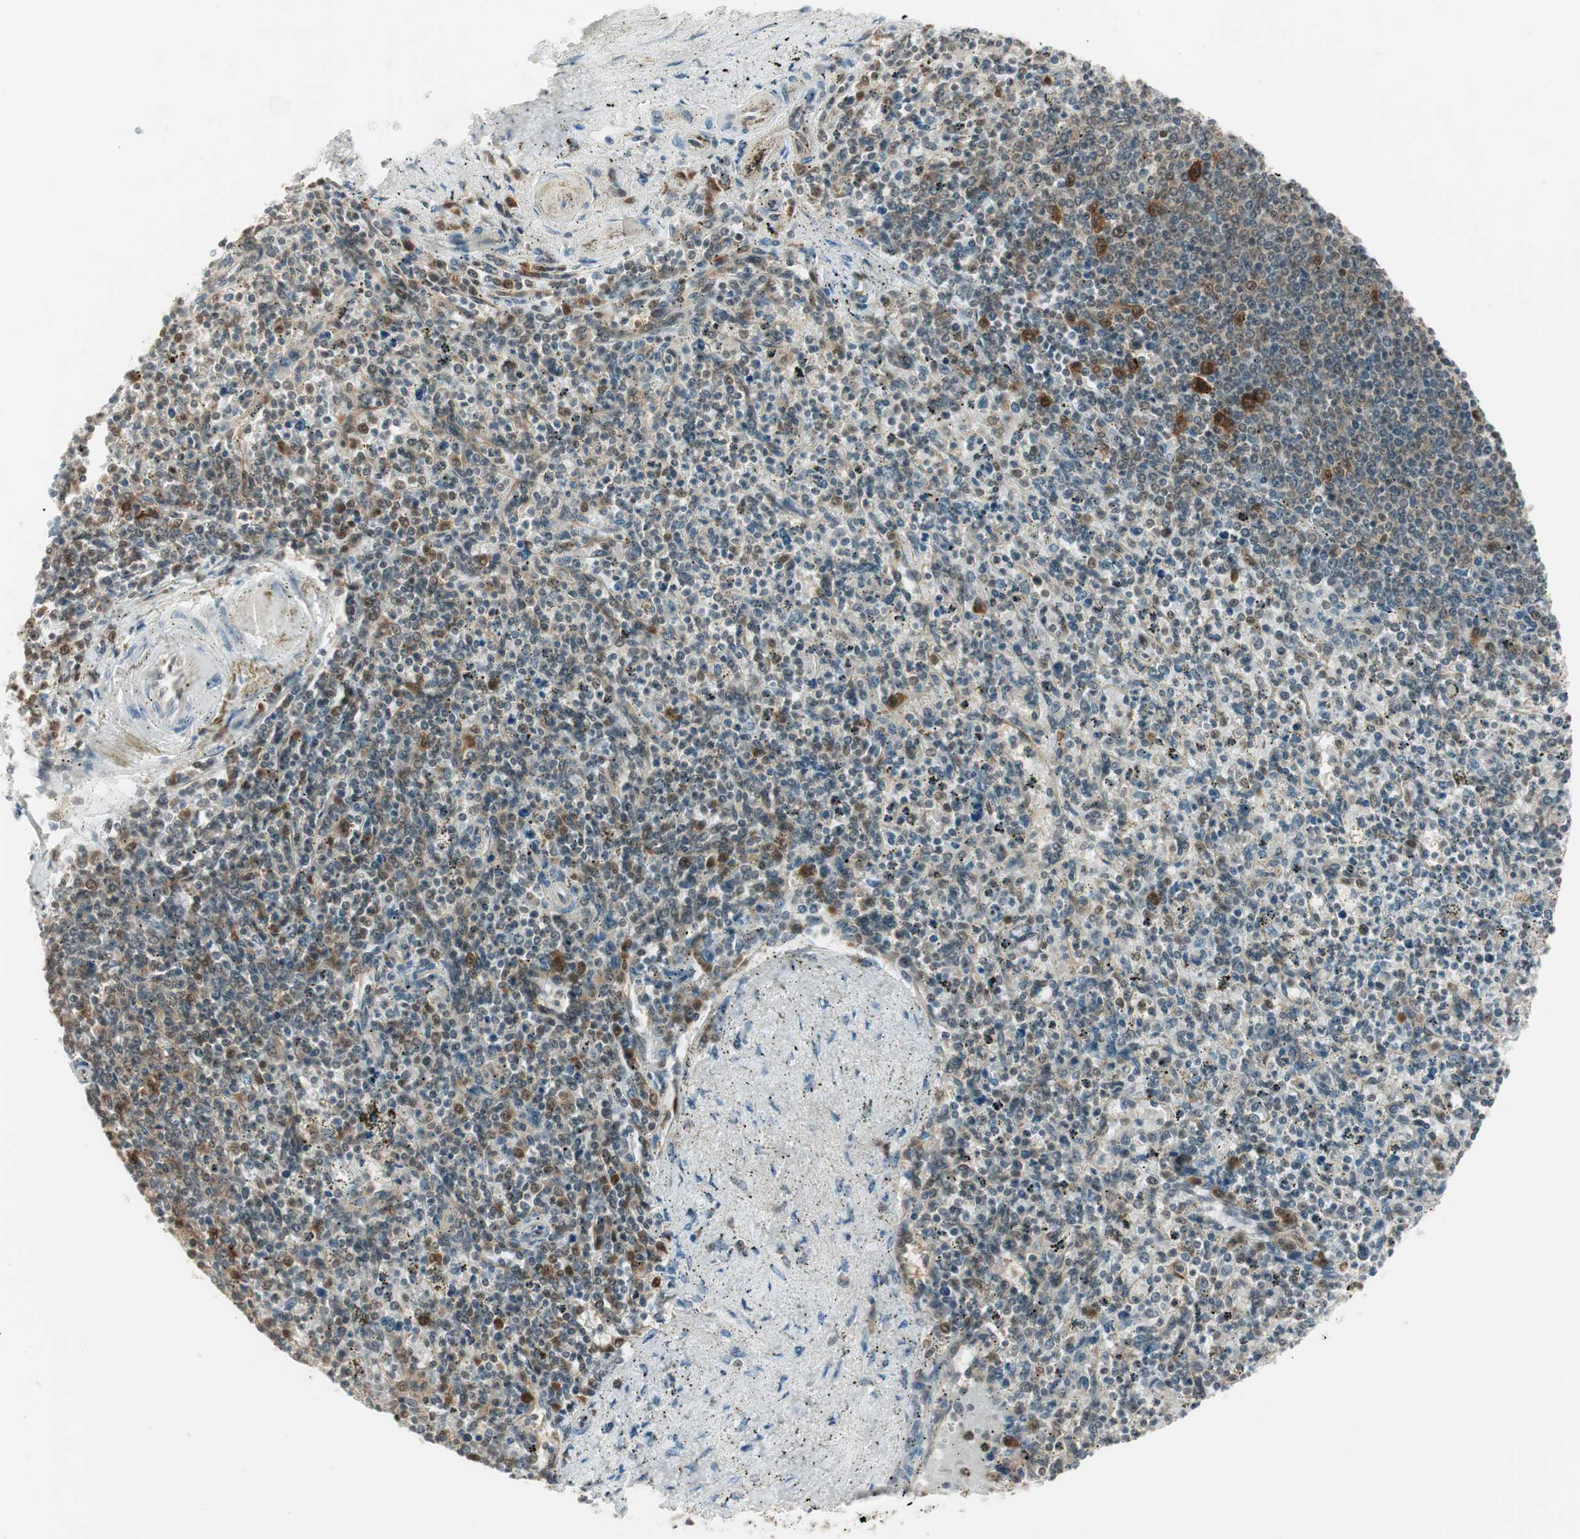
{"staining": {"intensity": "weak", "quantity": "25%-75%", "location": "cytoplasmic/membranous"}, "tissue": "spleen", "cell_type": "Cells in red pulp", "image_type": "normal", "snomed": [{"axis": "morphology", "description": "Normal tissue, NOS"}, {"axis": "topography", "description": "Spleen"}], "caption": "Immunohistochemistry (IHC) photomicrograph of normal spleen: human spleen stained using immunohistochemistry exhibits low levels of weak protein expression localized specifically in the cytoplasmic/membranous of cells in red pulp, appearing as a cytoplasmic/membranous brown color.", "gene": "IPO5", "patient": {"sex": "male", "age": 72}}